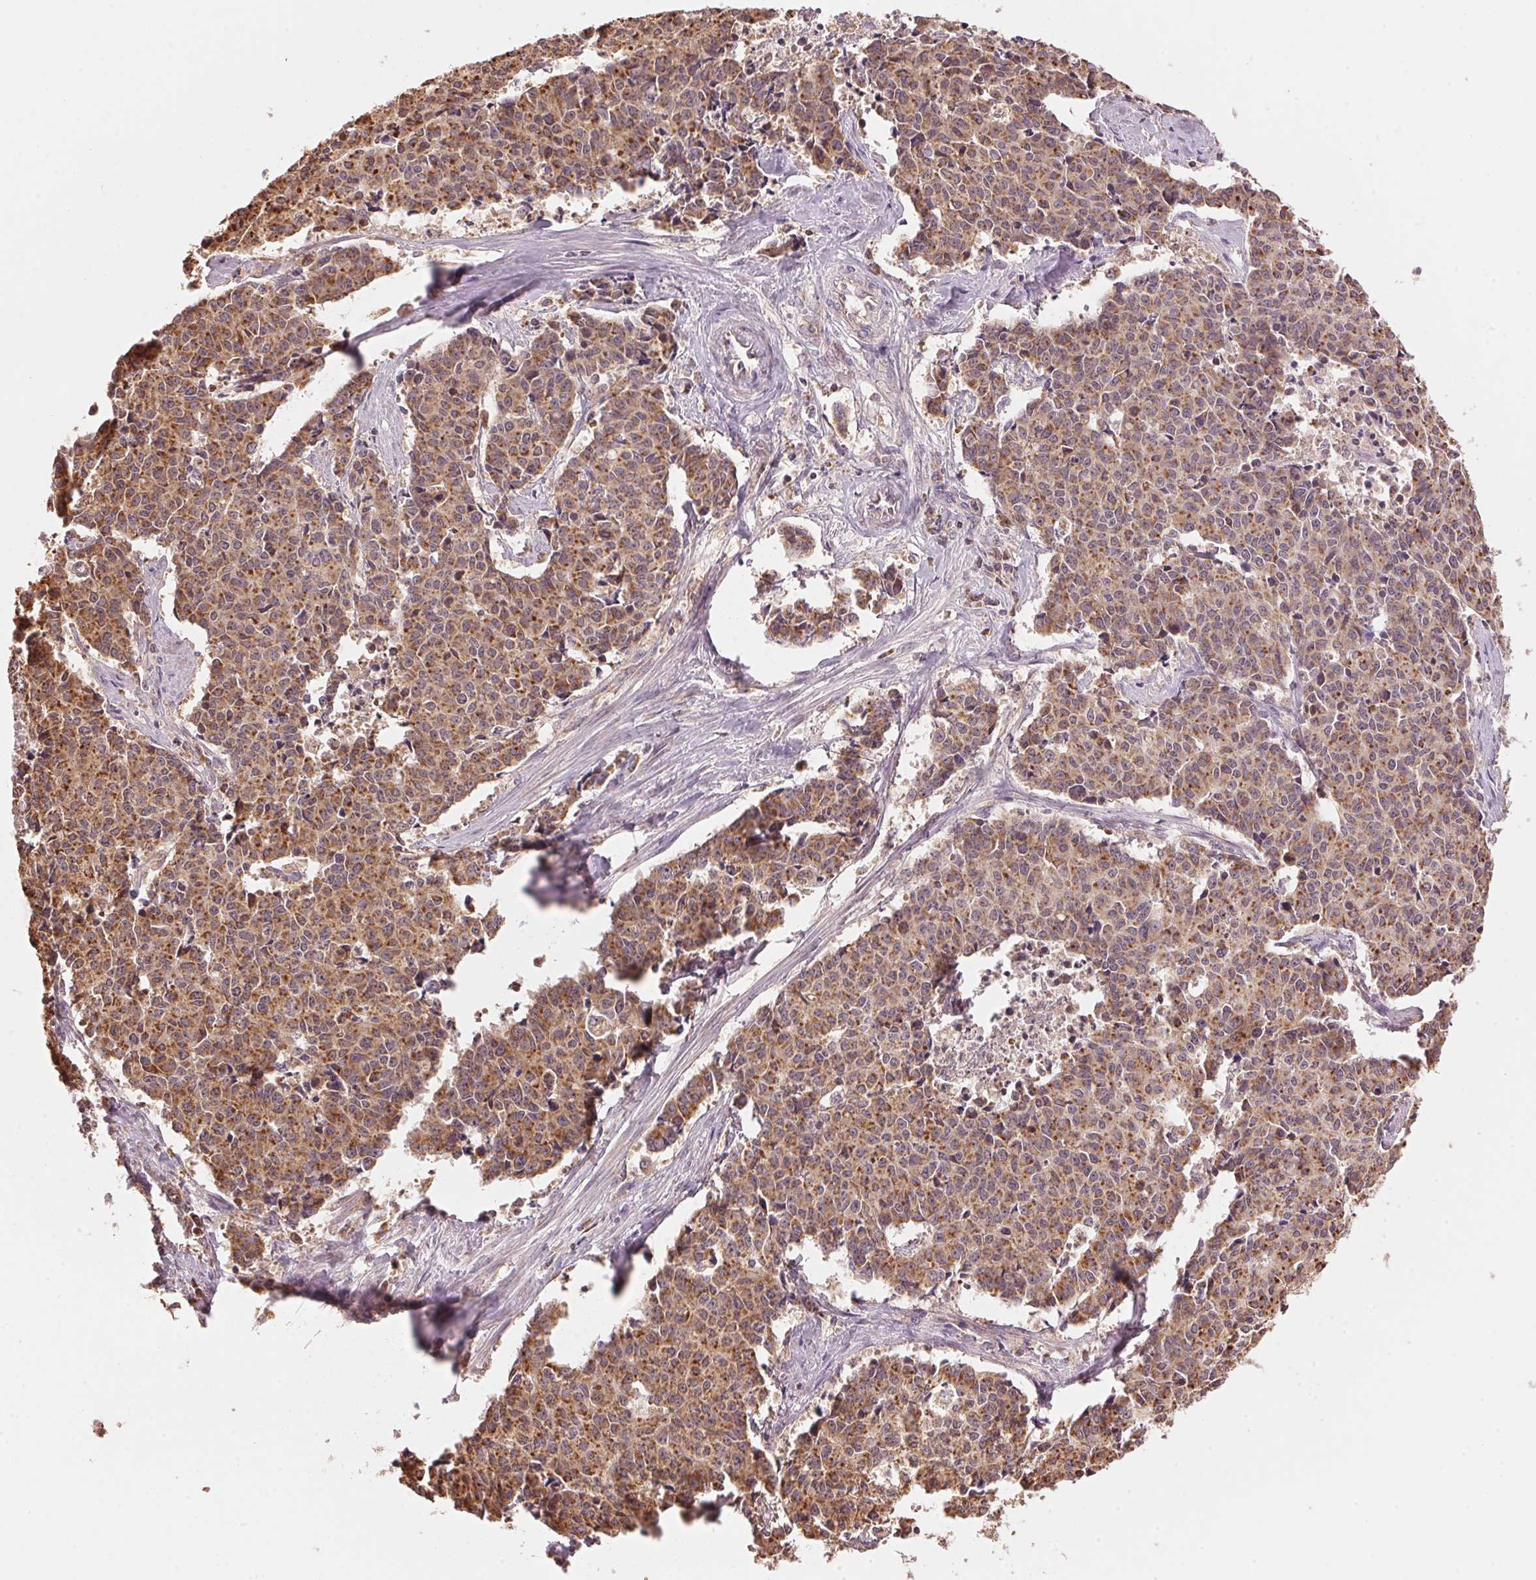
{"staining": {"intensity": "moderate", "quantity": ">75%", "location": "cytoplasmic/membranous"}, "tissue": "cervical cancer", "cell_type": "Tumor cells", "image_type": "cancer", "snomed": [{"axis": "morphology", "description": "Squamous cell carcinoma, NOS"}, {"axis": "topography", "description": "Cervix"}], "caption": "Immunohistochemistry photomicrograph of cervical cancer (squamous cell carcinoma) stained for a protein (brown), which reveals medium levels of moderate cytoplasmic/membranous staining in approximately >75% of tumor cells.", "gene": "ARHGAP6", "patient": {"sex": "female", "age": 28}}